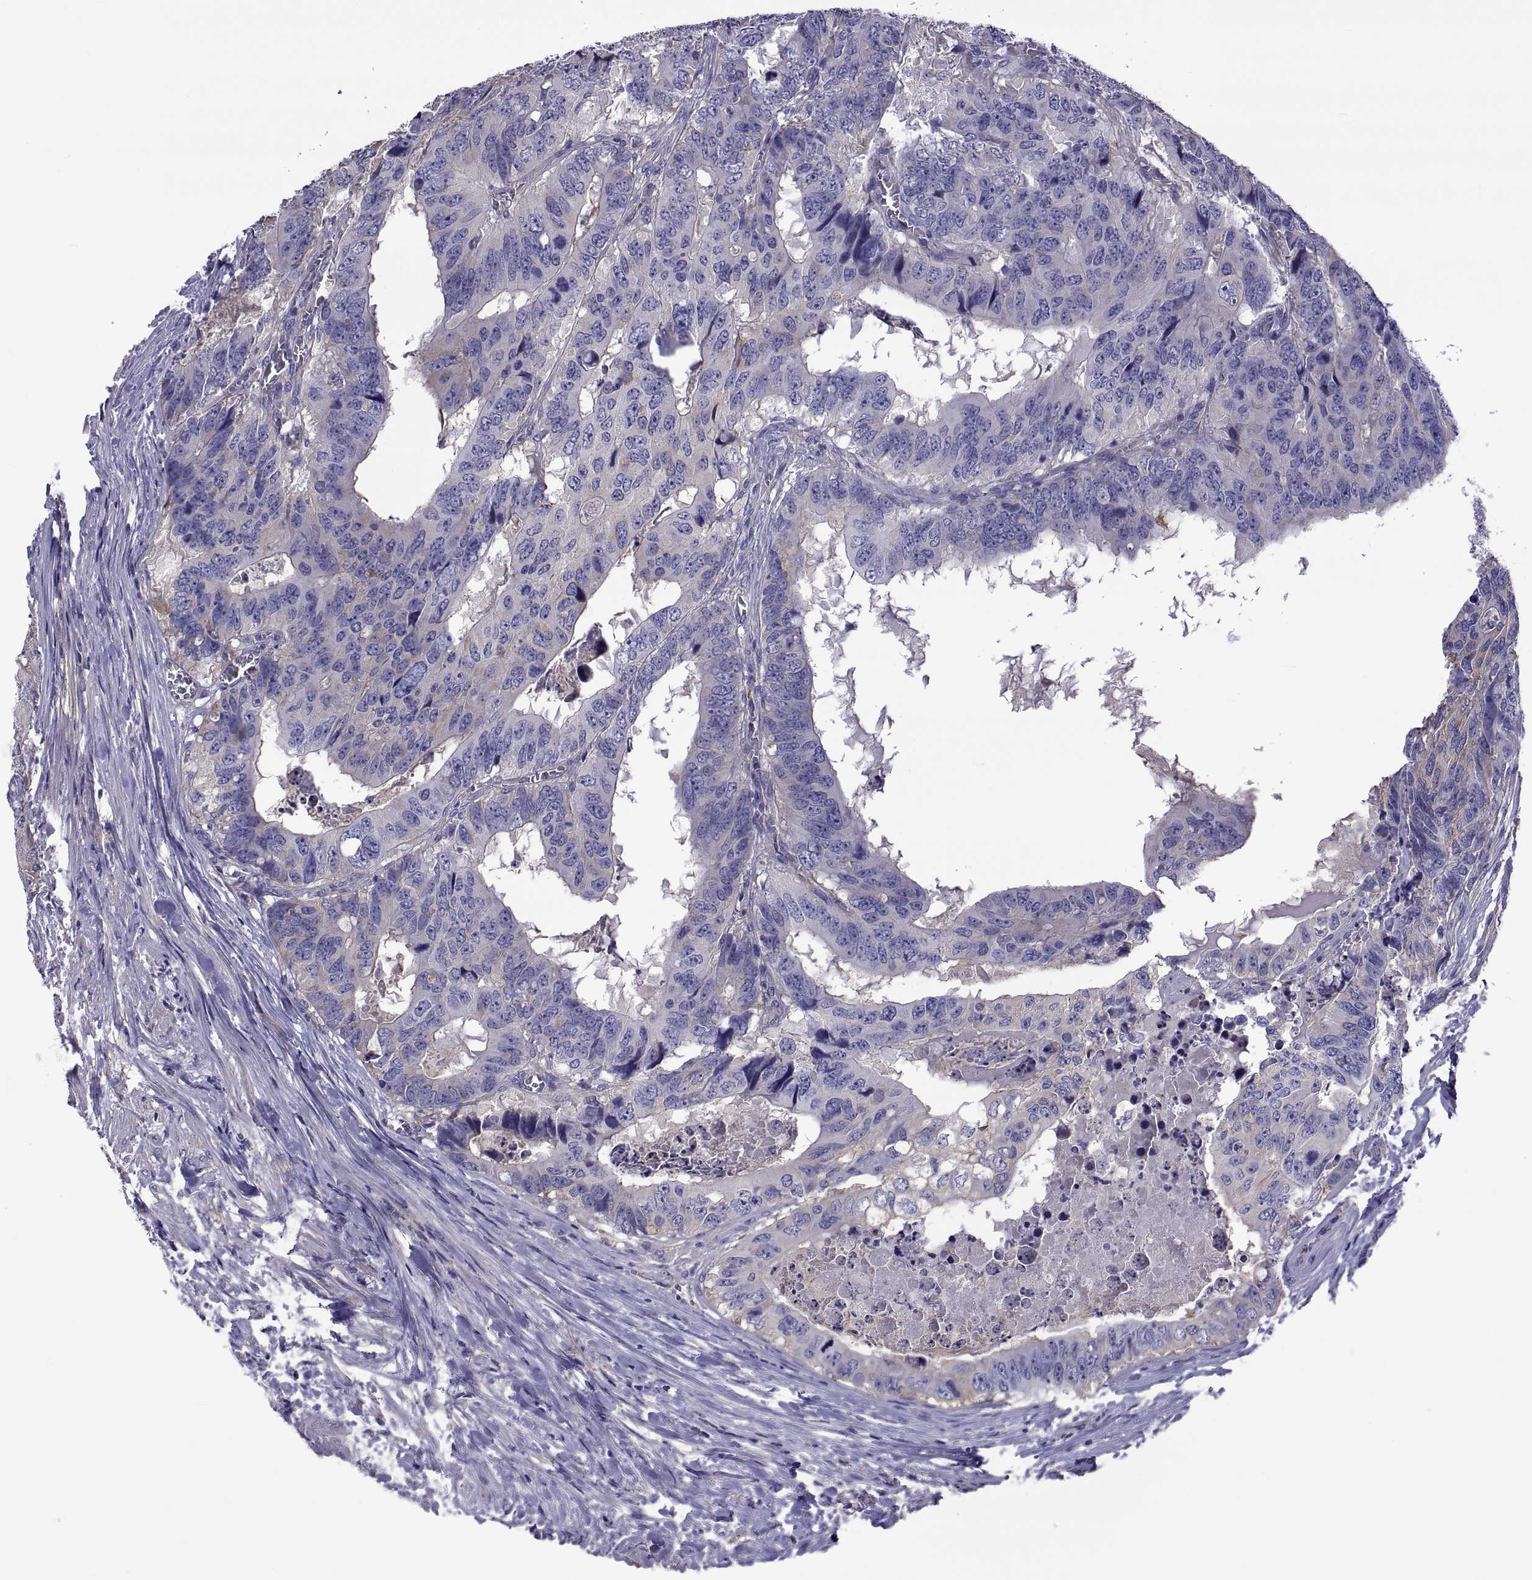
{"staining": {"intensity": "negative", "quantity": "none", "location": "none"}, "tissue": "colorectal cancer", "cell_type": "Tumor cells", "image_type": "cancer", "snomed": [{"axis": "morphology", "description": "Adenocarcinoma, NOS"}, {"axis": "topography", "description": "Colon"}], "caption": "There is no significant positivity in tumor cells of colorectal cancer (adenocarcinoma).", "gene": "TMC3", "patient": {"sex": "male", "age": 79}}